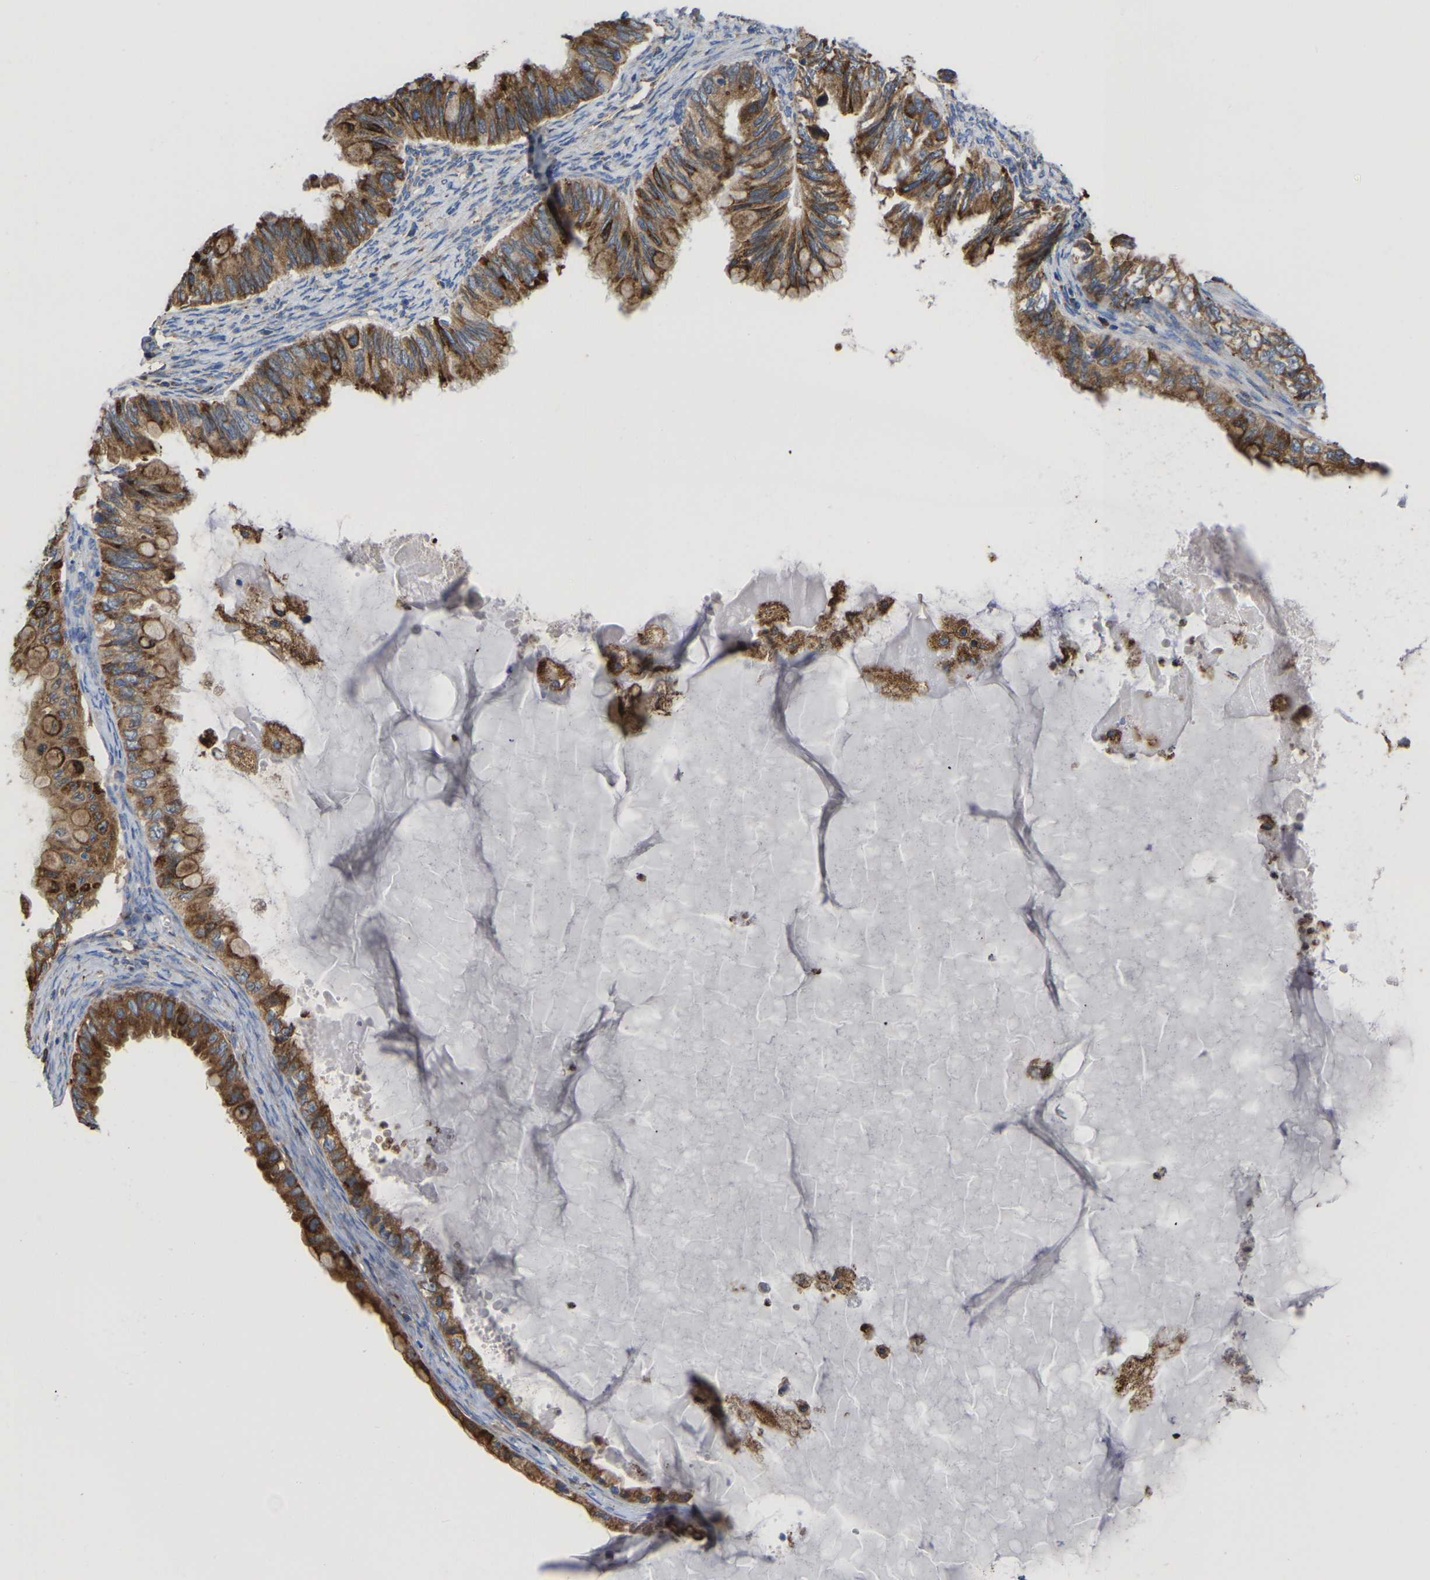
{"staining": {"intensity": "moderate", "quantity": ">75%", "location": "cytoplasmic/membranous"}, "tissue": "ovarian cancer", "cell_type": "Tumor cells", "image_type": "cancer", "snomed": [{"axis": "morphology", "description": "Cystadenocarcinoma, mucinous, NOS"}, {"axis": "topography", "description": "Ovary"}], "caption": "Ovarian mucinous cystadenocarcinoma stained for a protein (brown) exhibits moderate cytoplasmic/membranous positive expression in approximately >75% of tumor cells.", "gene": "P4HB", "patient": {"sex": "female", "age": 80}}